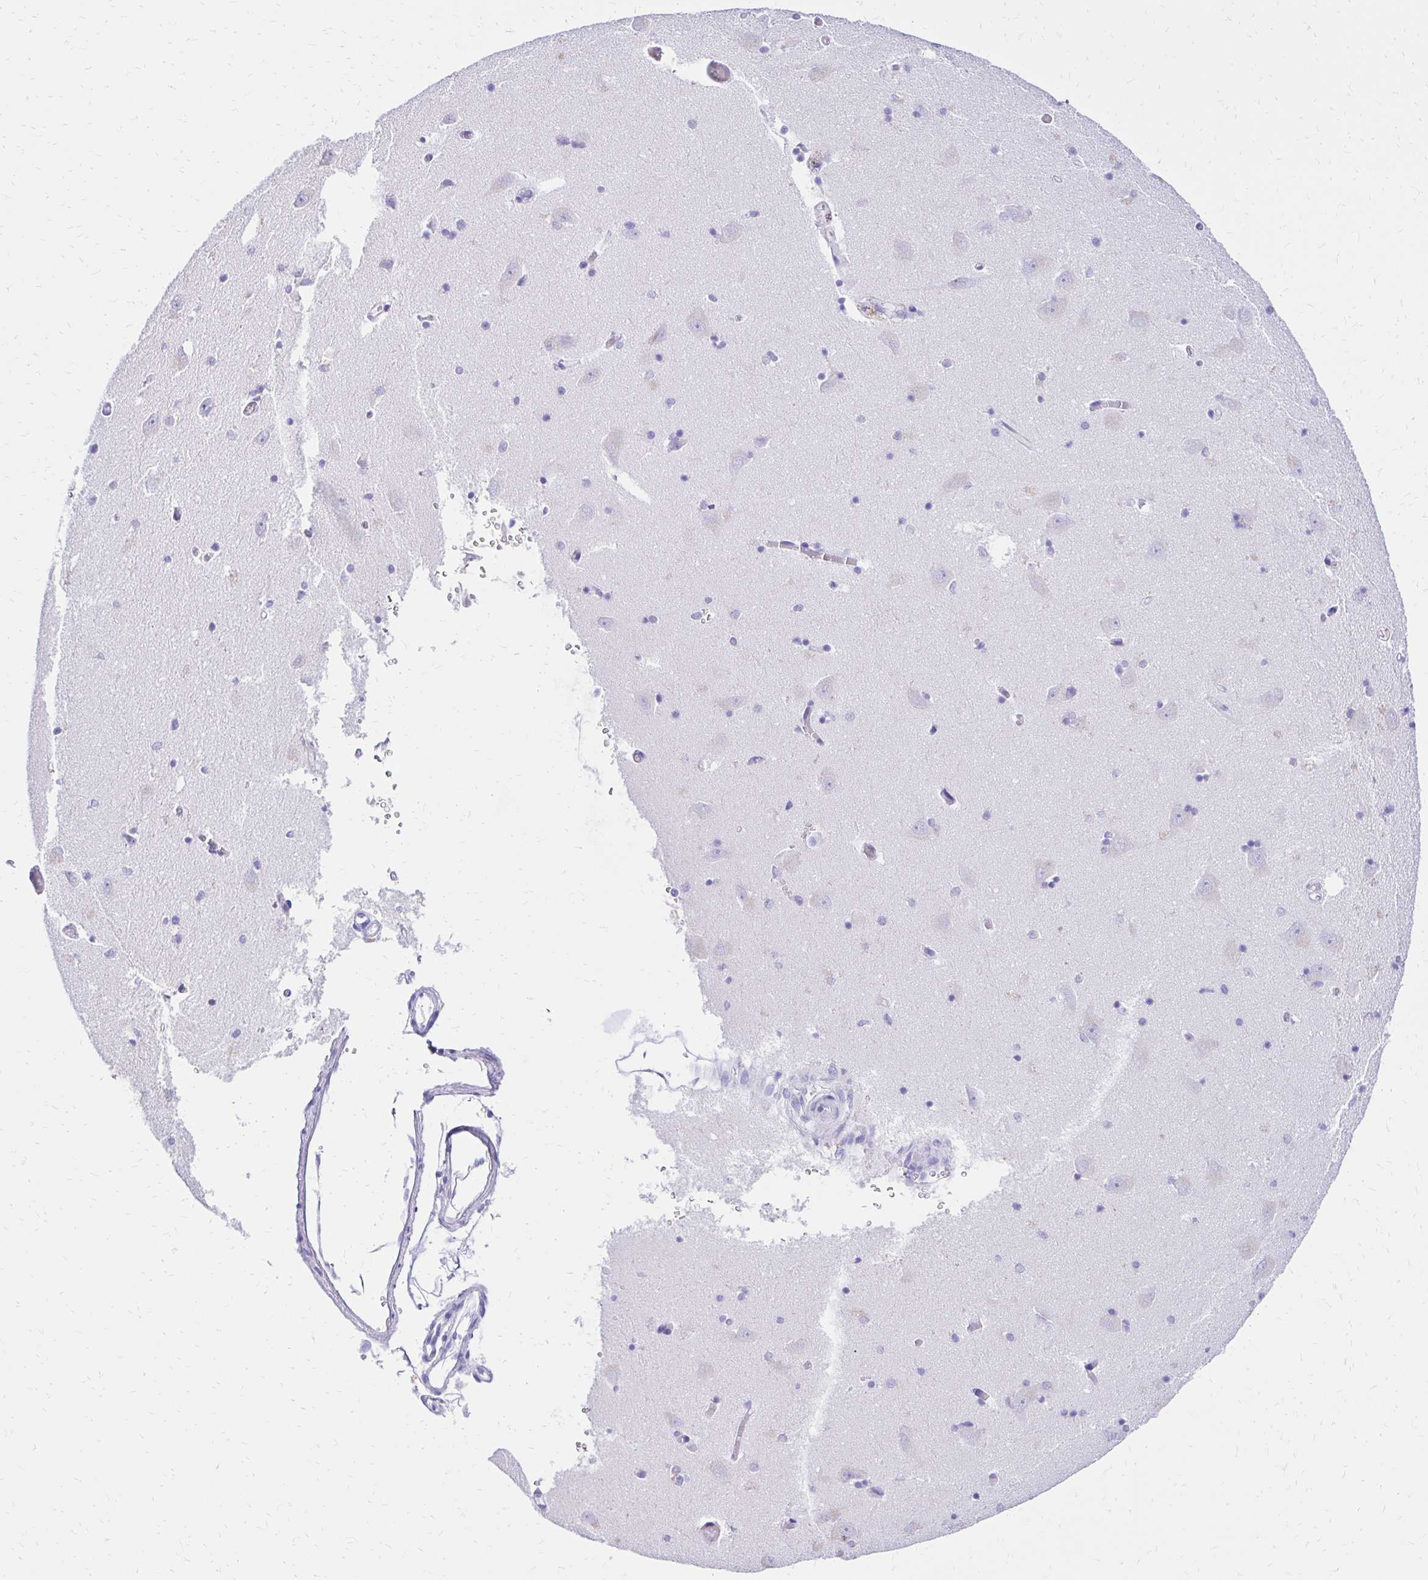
{"staining": {"intensity": "negative", "quantity": "none", "location": "none"}, "tissue": "caudate", "cell_type": "Glial cells", "image_type": "normal", "snomed": [{"axis": "morphology", "description": "Normal tissue, NOS"}, {"axis": "topography", "description": "Lateral ventricle wall"}, {"axis": "topography", "description": "Hippocampus"}], "caption": "This is an IHC micrograph of benign human caudate. There is no staining in glial cells.", "gene": "S100G", "patient": {"sex": "female", "age": 63}}